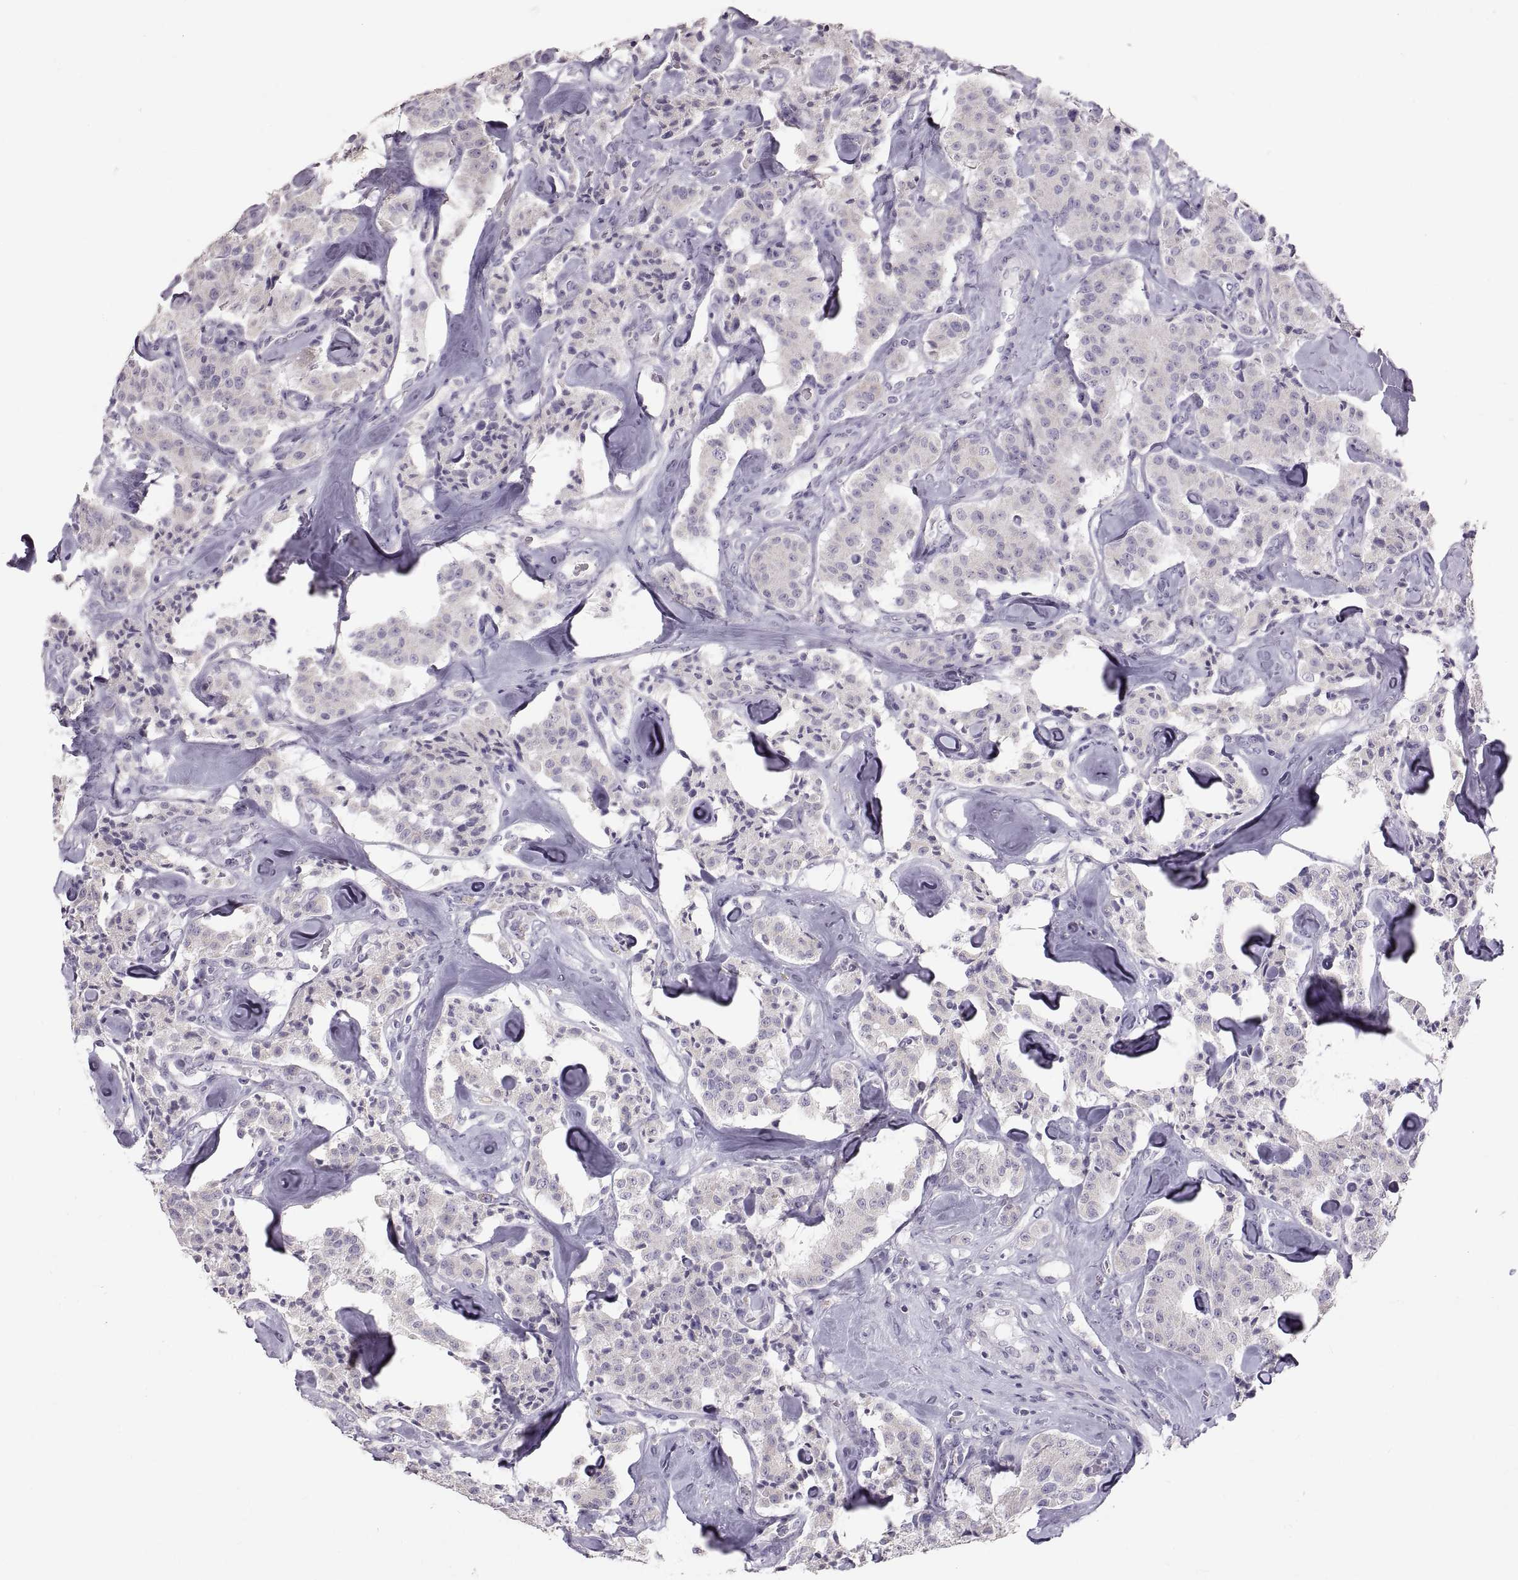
{"staining": {"intensity": "negative", "quantity": "none", "location": "none"}, "tissue": "carcinoid", "cell_type": "Tumor cells", "image_type": "cancer", "snomed": [{"axis": "morphology", "description": "Carcinoid, malignant, NOS"}, {"axis": "topography", "description": "Pancreas"}], "caption": "The micrograph reveals no staining of tumor cells in carcinoid. (DAB (3,3'-diaminobenzidine) immunohistochemistry (IHC) with hematoxylin counter stain).", "gene": "WBP2NL", "patient": {"sex": "male", "age": 41}}